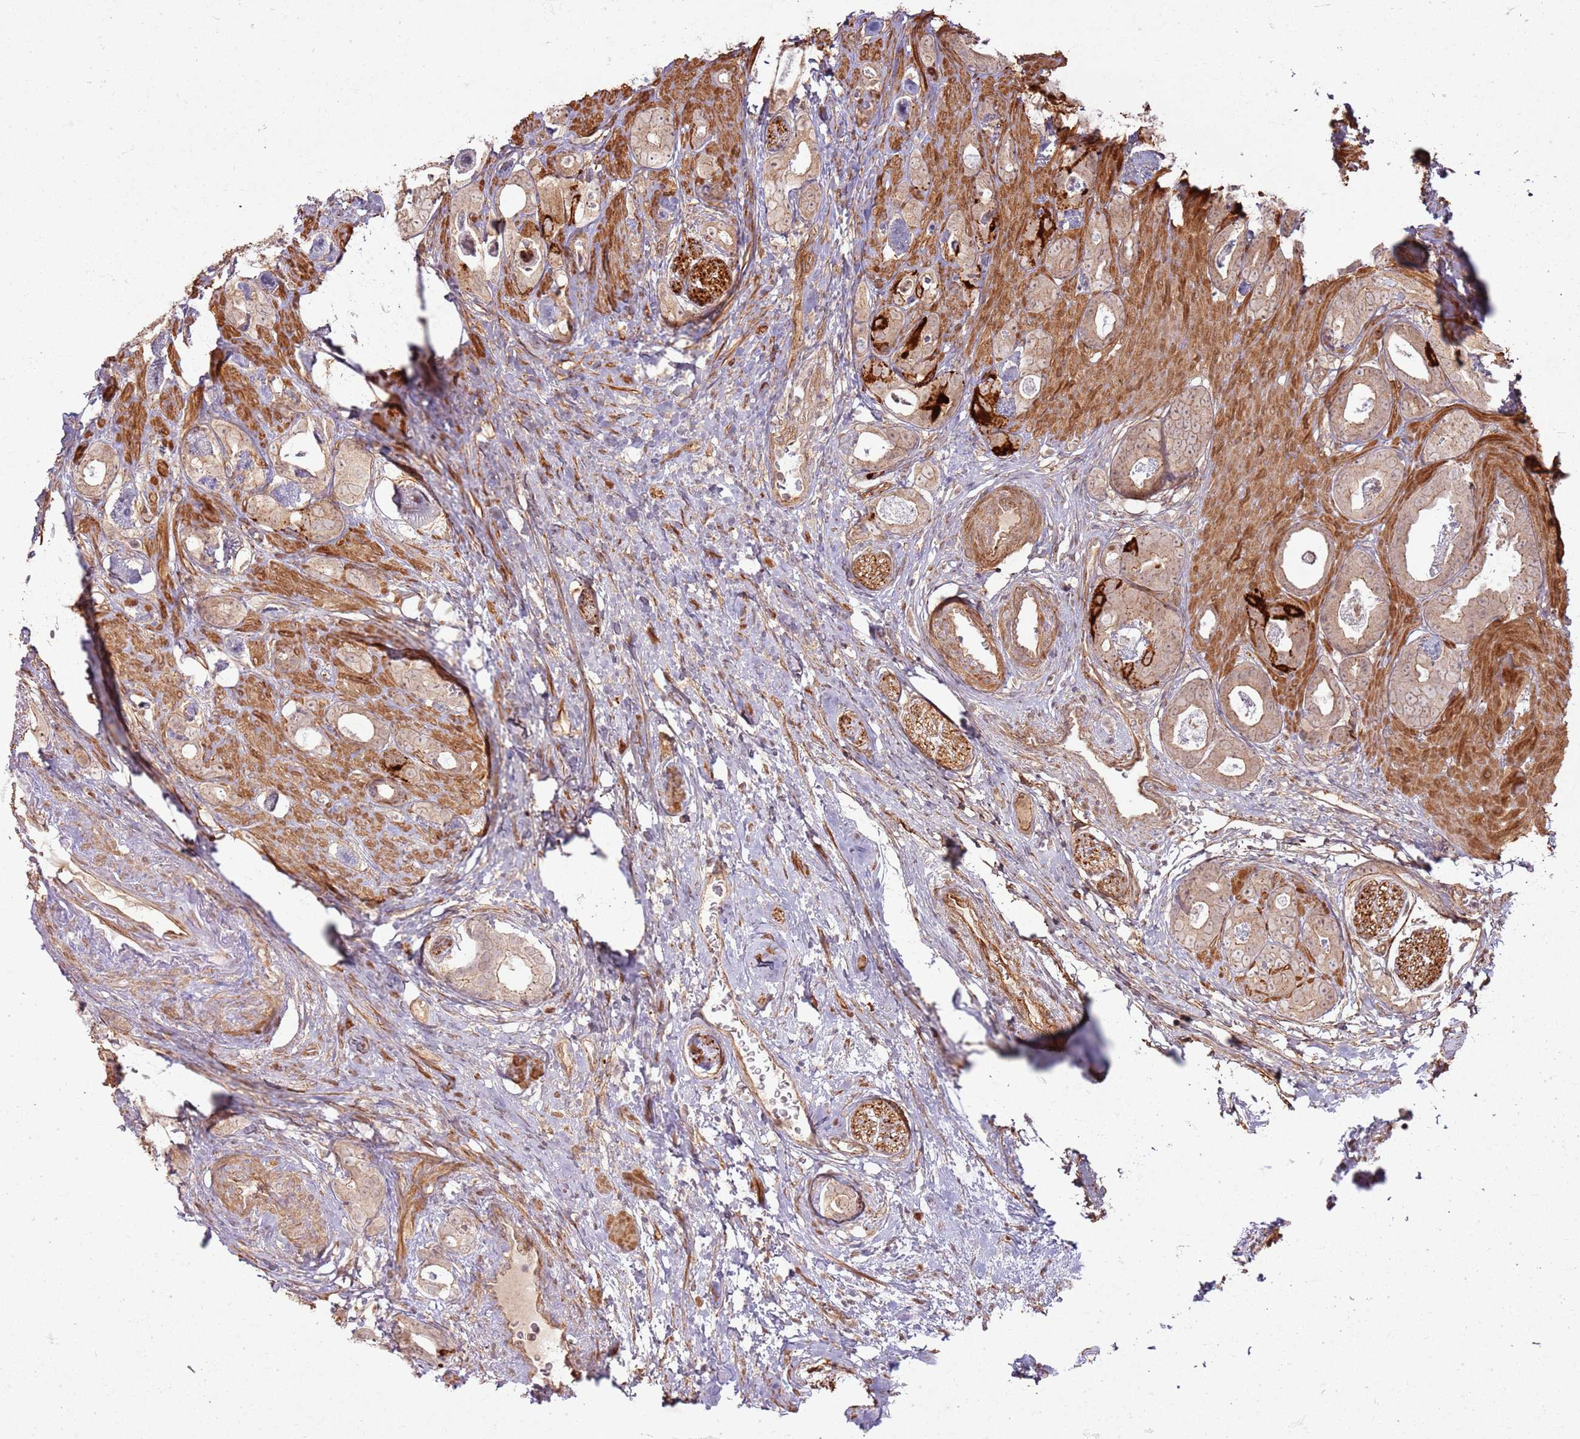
{"staining": {"intensity": "moderate", "quantity": ">75%", "location": "cytoplasmic/membranous,nuclear"}, "tissue": "prostate cancer", "cell_type": "Tumor cells", "image_type": "cancer", "snomed": [{"axis": "morphology", "description": "Adenocarcinoma, Low grade"}, {"axis": "topography", "description": "Prostate"}], "caption": "Immunohistochemistry (IHC) image of low-grade adenocarcinoma (prostate) stained for a protein (brown), which shows medium levels of moderate cytoplasmic/membranous and nuclear staining in approximately >75% of tumor cells.", "gene": "ZNF623", "patient": {"sex": "male", "age": 63}}